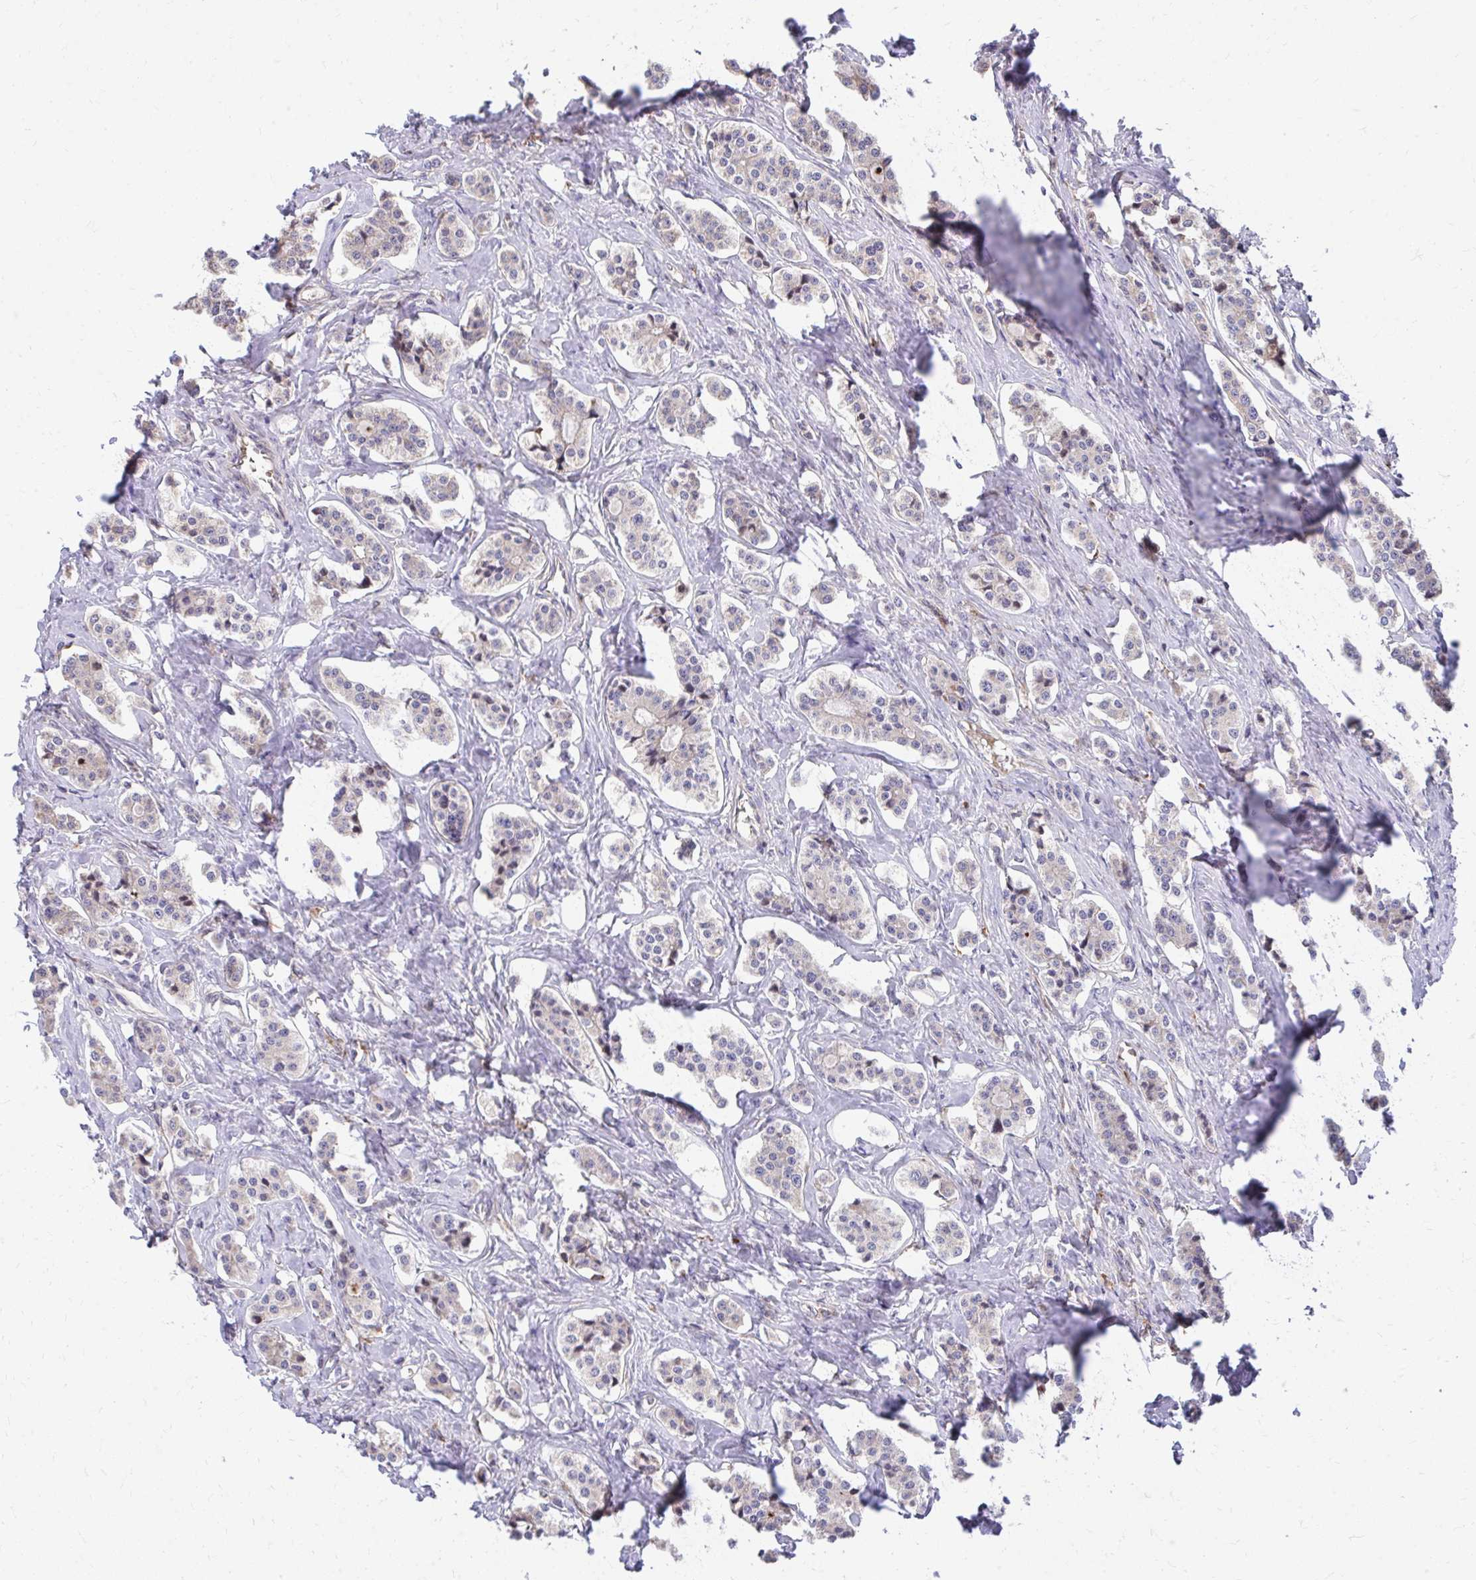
{"staining": {"intensity": "negative", "quantity": "none", "location": "none"}, "tissue": "carcinoid", "cell_type": "Tumor cells", "image_type": "cancer", "snomed": [{"axis": "morphology", "description": "Carcinoid, malignant, NOS"}, {"axis": "topography", "description": "Small intestine"}], "caption": "This is an immunohistochemistry micrograph of carcinoid. There is no positivity in tumor cells.", "gene": "ZNF778", "patient": {"sex": "male", "age": 63}}